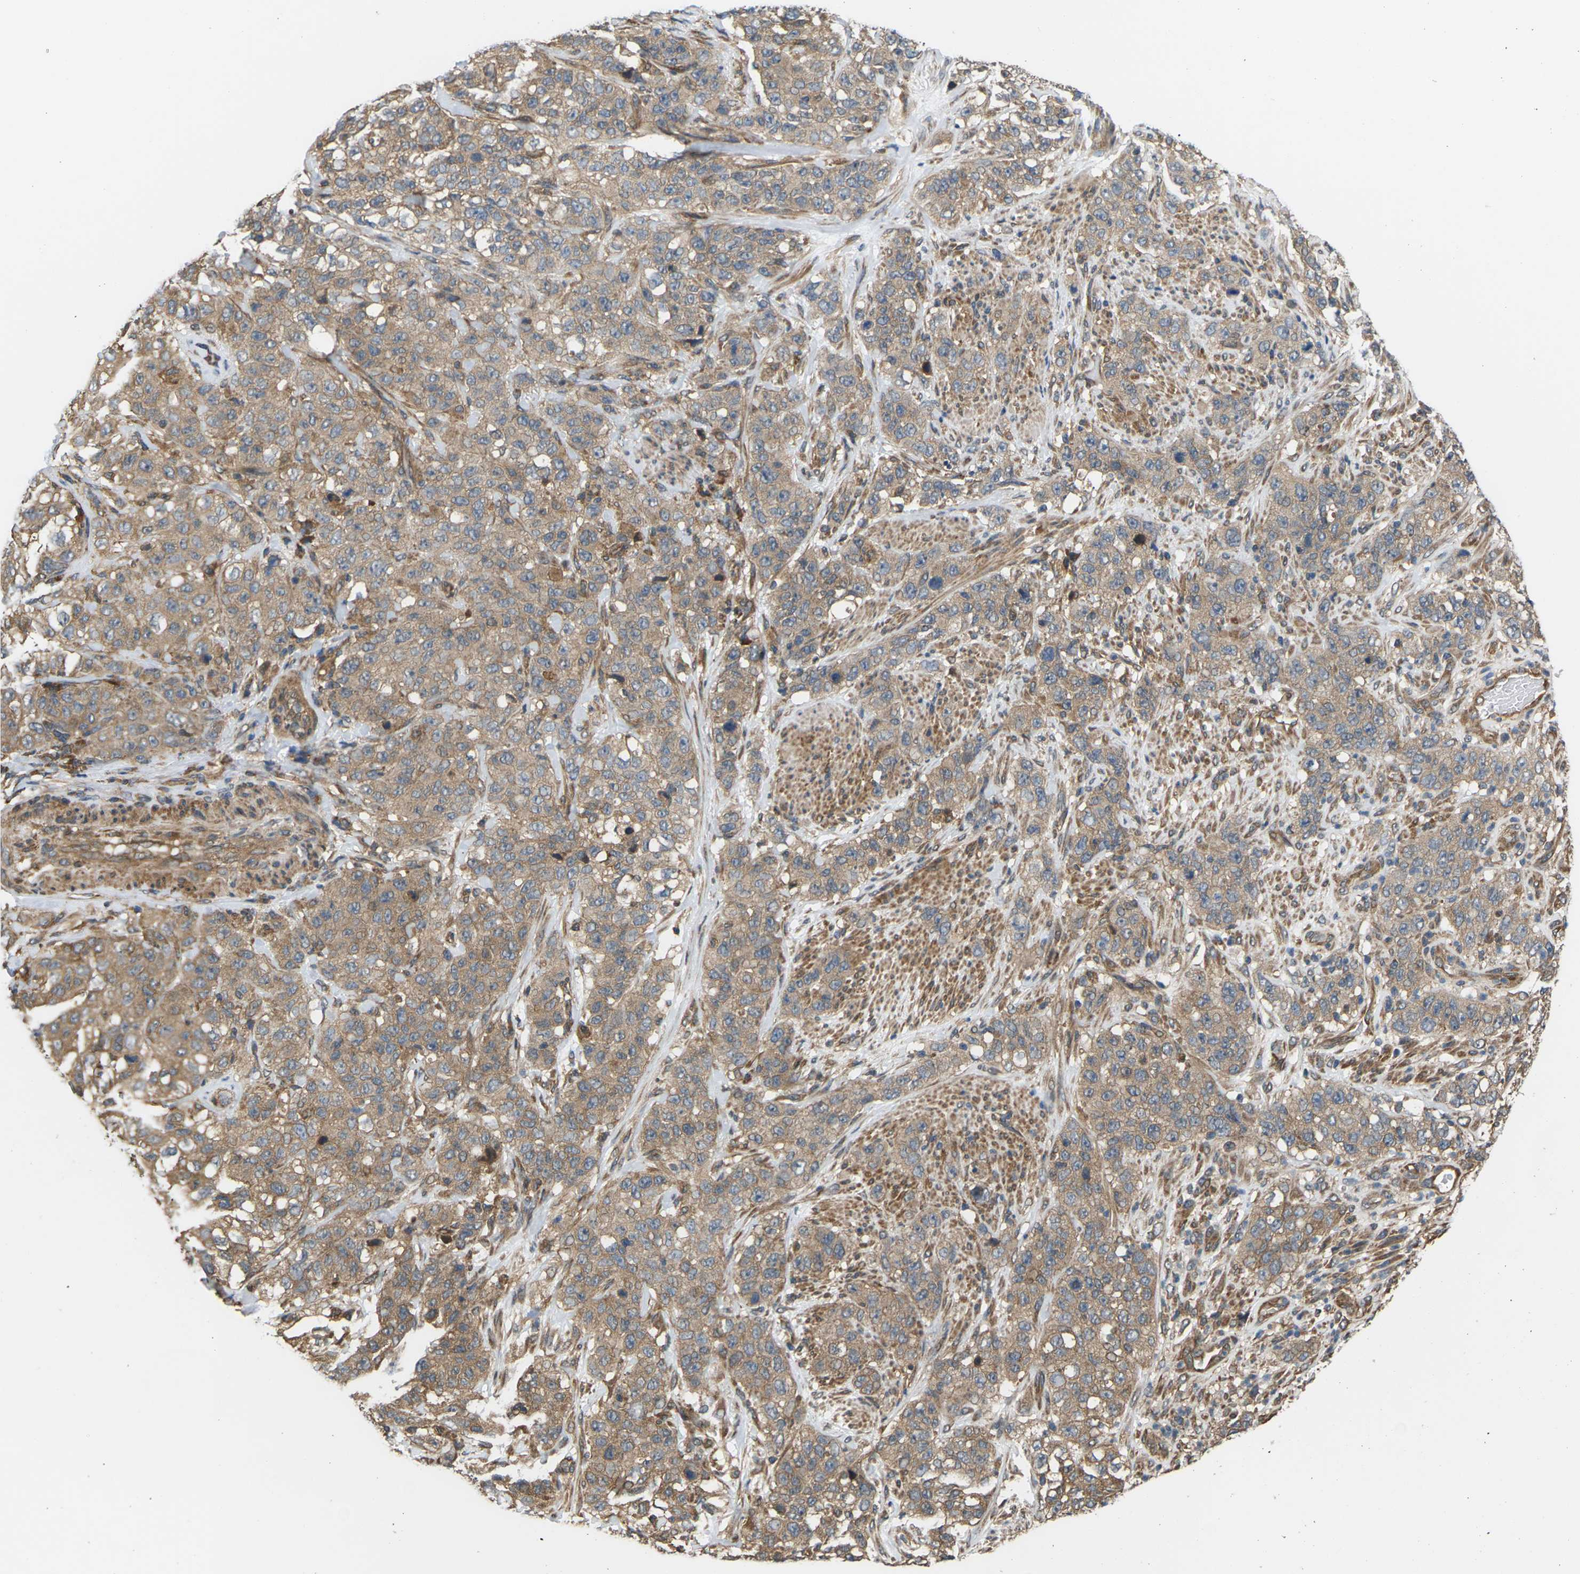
{"staining": {"intensity": "moderate", "quantity": ">75%", "location": "cytoplasmic/membranous"}, "tissue": "stomach cancer", "cell_type": "Tumor cells", "image_type": "cancer", "snomed": [{"axis": "morphology", "description": "Adenocarcinoma, NOS"}, {"axis": "topography", "description": "Stomach"}], "caption": "Stomach cancer (adenocarcinoma) was stained to show a protein in brown. There is medium levels of moderate cytoplasmic/membranous positivity in approximately >75% of tumor cells. The staining was performed using DAB (3,3'-diaminobenzidine) to visualize the protein expression in brown, while the nuclei were stained in blue with hematoxylin (Magnification: 20x).", "gene": "NRAS", "patient": {"sex": "male", "age": 48}}